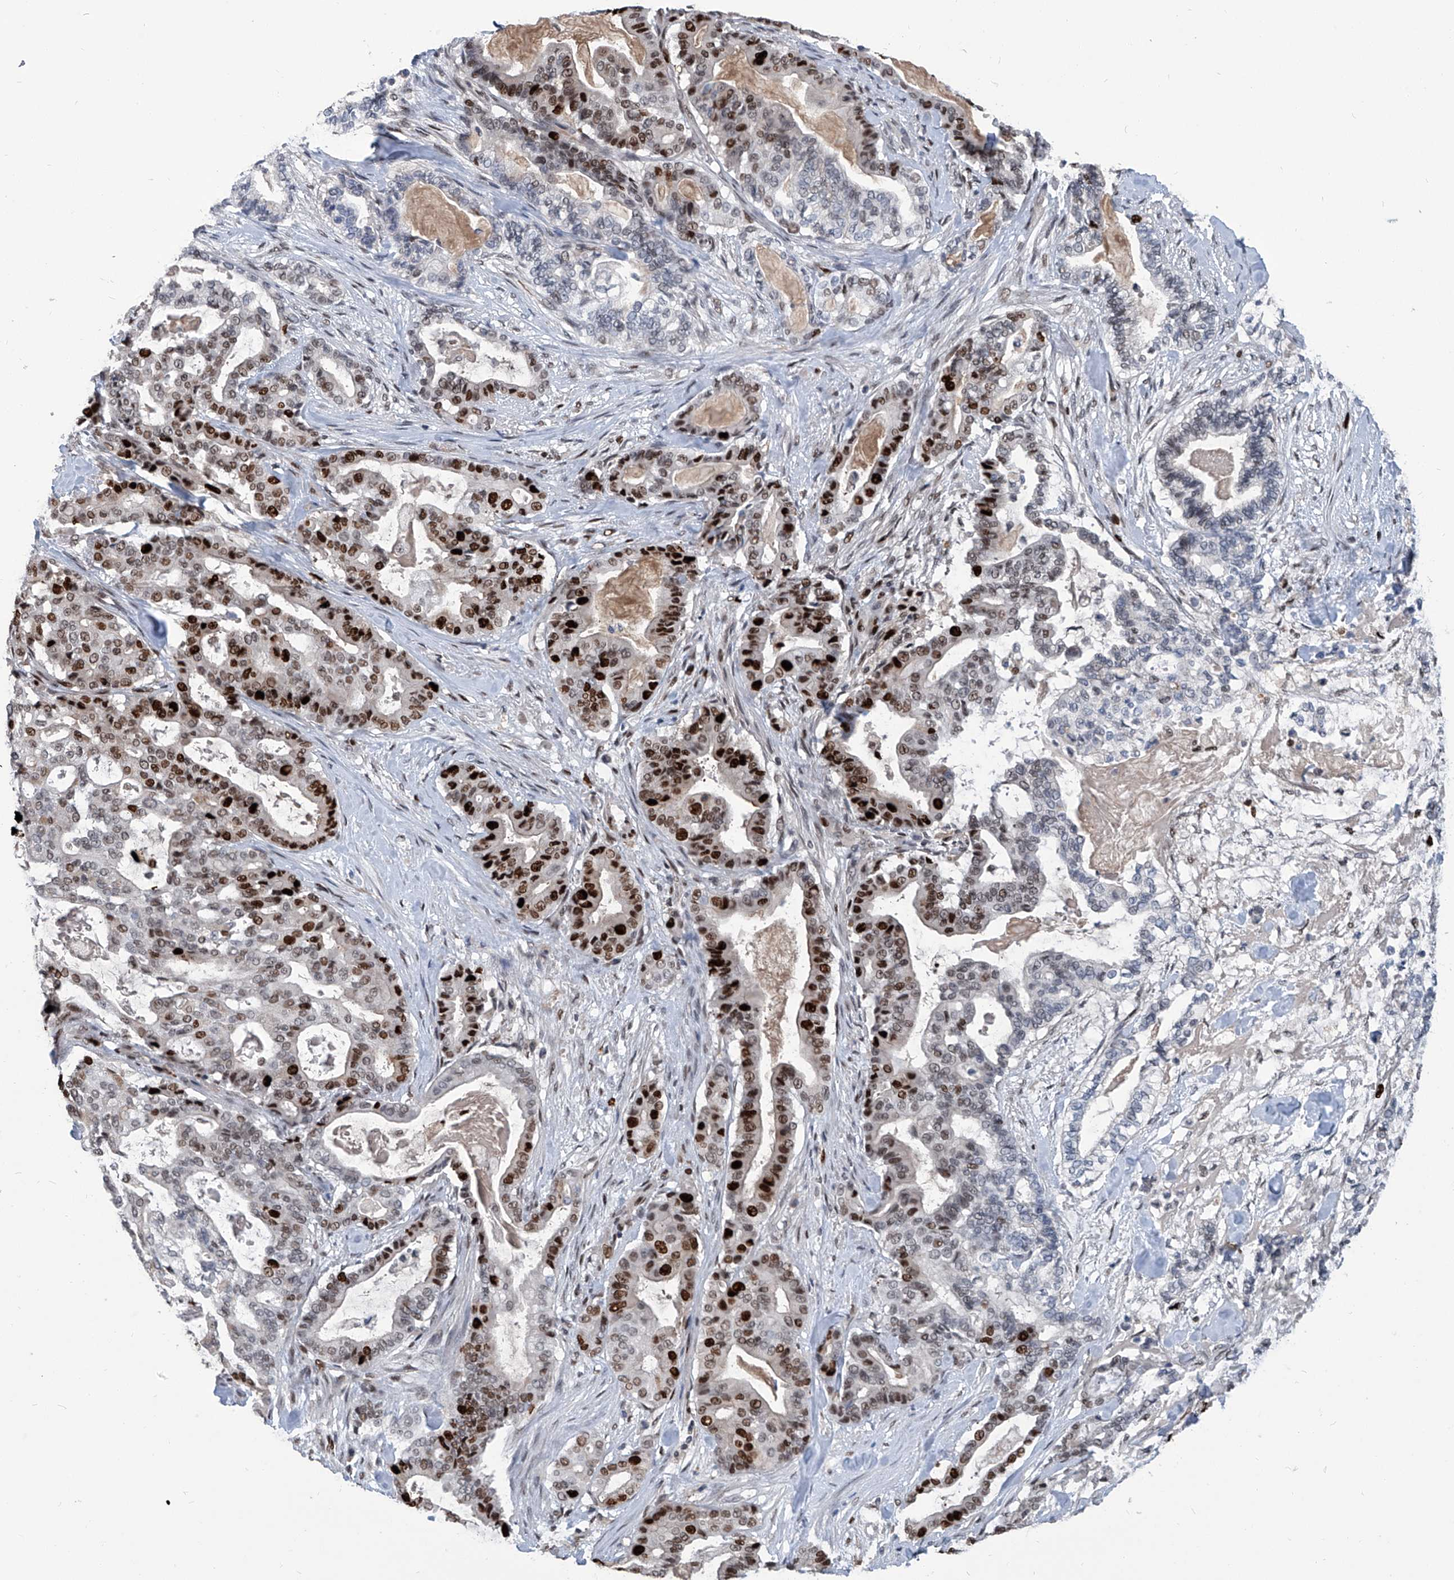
{"staining": {"intensity": "strong", "quantity": "25%-75%", "location": "nuclear"}, "tissue": "pancreatic cancer", "cell_type": "Tumor cells", "image_type": "cancer", "snomed": [{"axis": "morphology", "description": "Adenocarcinoma, NOS"}, {"axis": "topography", "description": "Pancreas"}], "caption": "IHC (DAB (3,3'-diaminobenzidine)) staining of pancreatic cancer displays strong nuclear protein staining in approximately 25%-75% of tumor cells. (Brightfield microscopy of DAB IHC at high magnification).", "gene": "PCNA", "patient": {"sex": "male", "age": 63}}